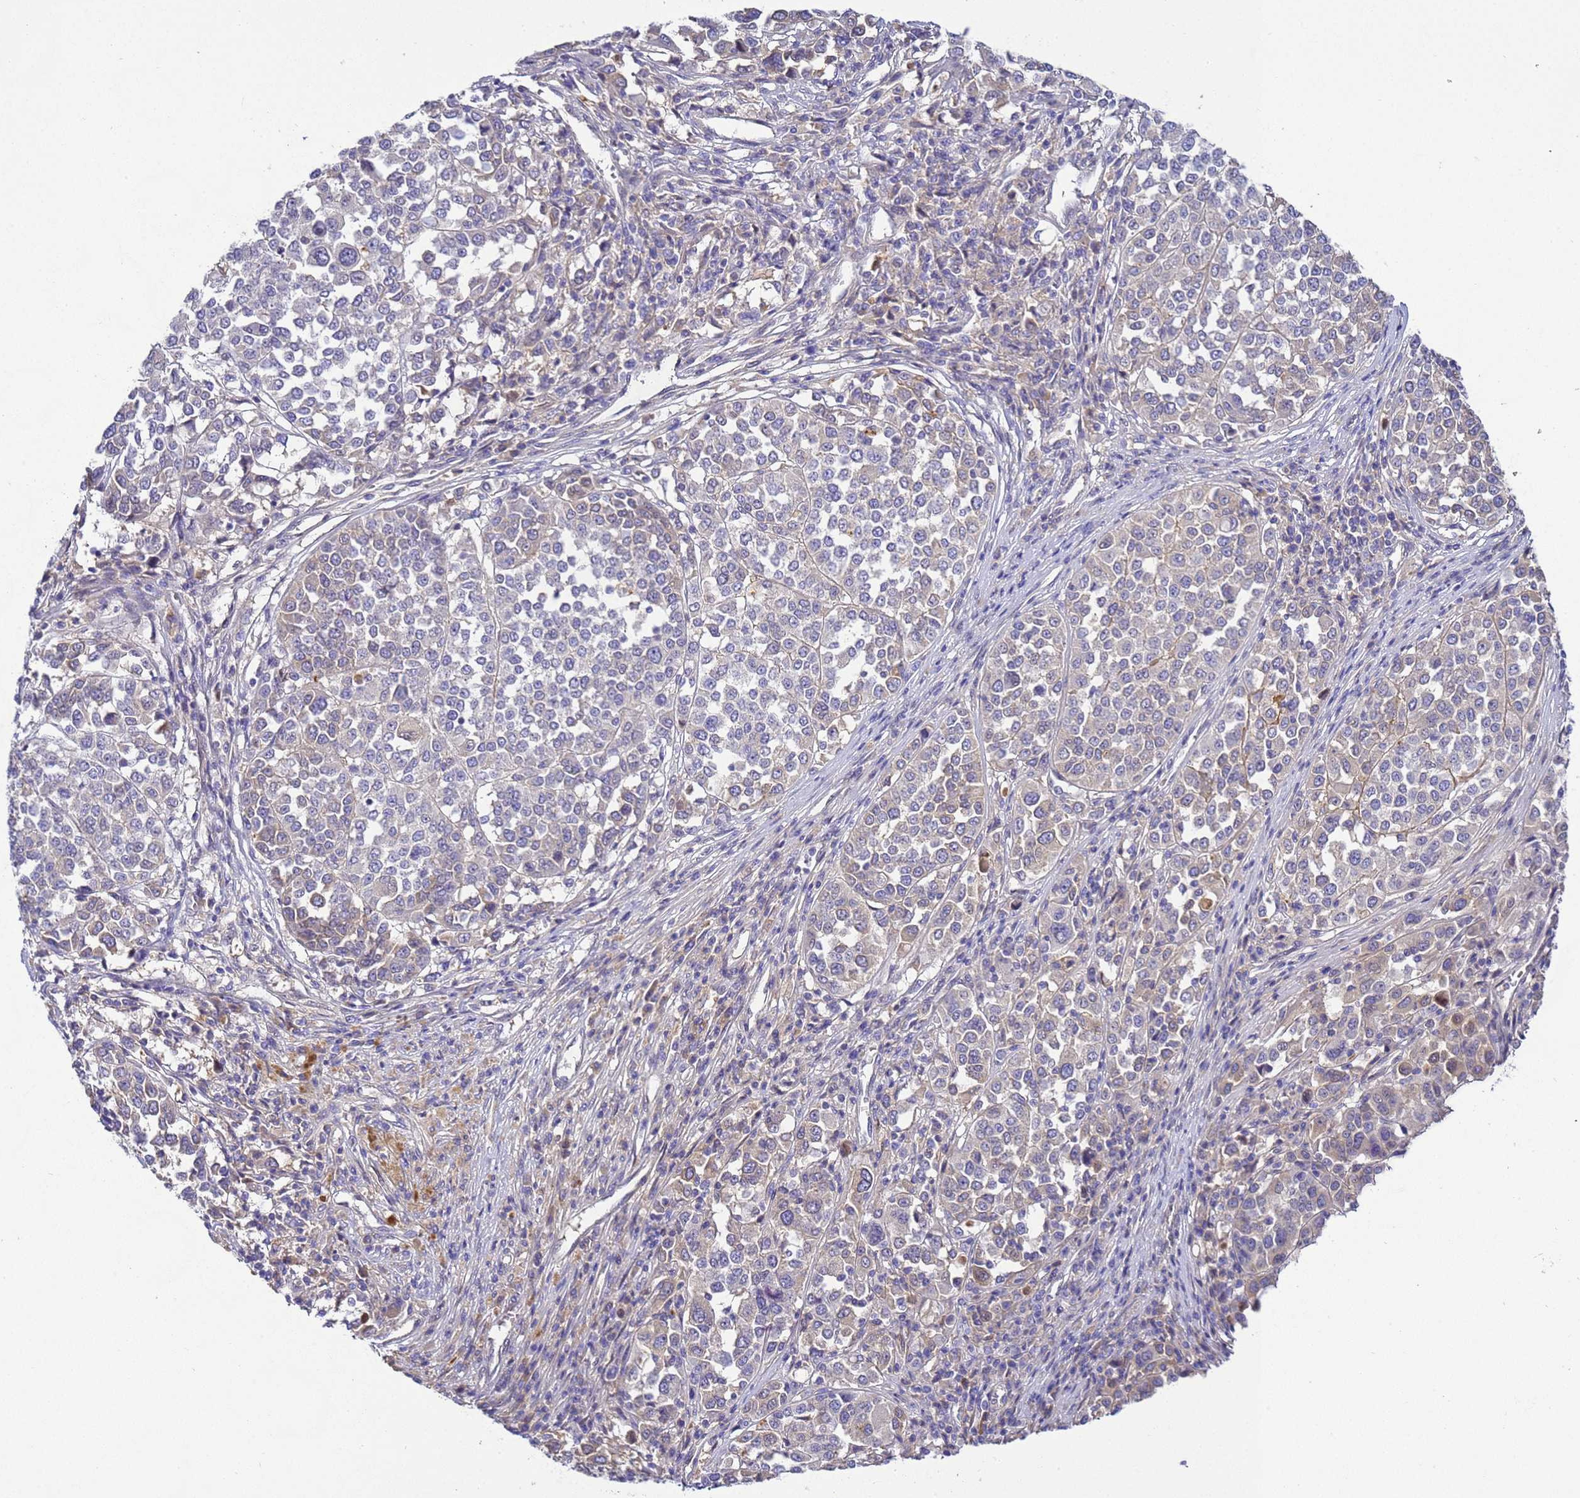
{"staining": {"intensity": "negative", "quantity": "none", "location": "none"}, "tissue": "melanoma", "cell_type": "Tumor cells", "image_type": "cancer", "snomed": [{"axis": "morphology", "description": "Malignant melanoma, Metastatic site"}, {"axis": "topography", "description": "Lymph node"}], "caption": "There is no significant staining in tumor cells of melanoma. (DAB immunohistochemistry, high magnification).", "gene": "TBCD", "patient": {"sex": "male", "age": 44}}